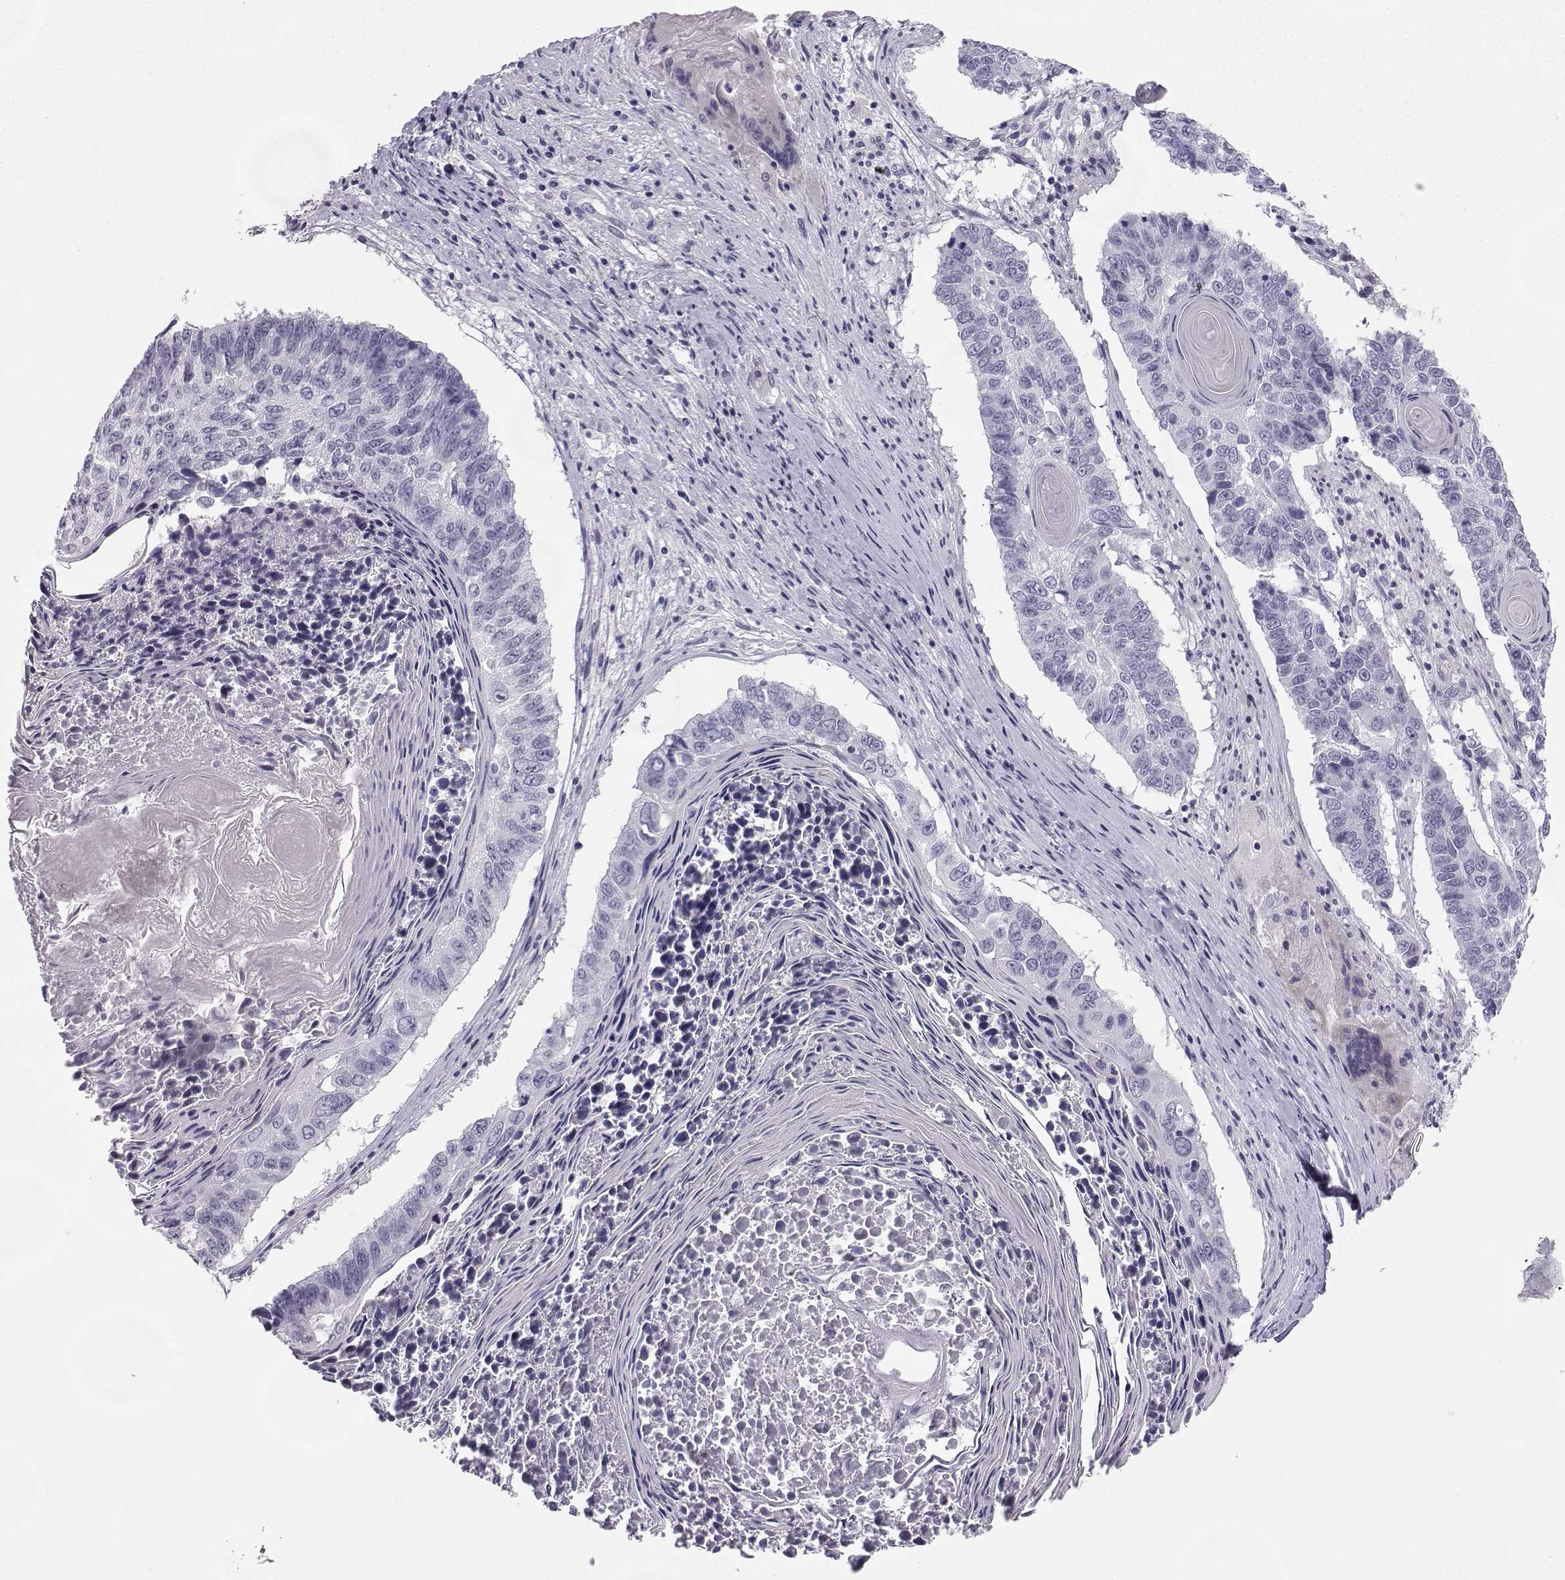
{"staining": {"intensity": "negative", "quantity": "none", "location": "none"}, "tissue": "lung cancer", "cell_type": "Tumor cells", "image_type": "cancer", "snomed": [{"axis": "morphology", "description": "Squamous cell carcinoma, NOS"}, {"axis": "topography", "description": "Lung"}], "caption": "Tumor cells are negative for protein expression in human lung squamous cell carcinoma.", "gene": "SYCE1", "patient": {"sex": "male", "age": 73}}